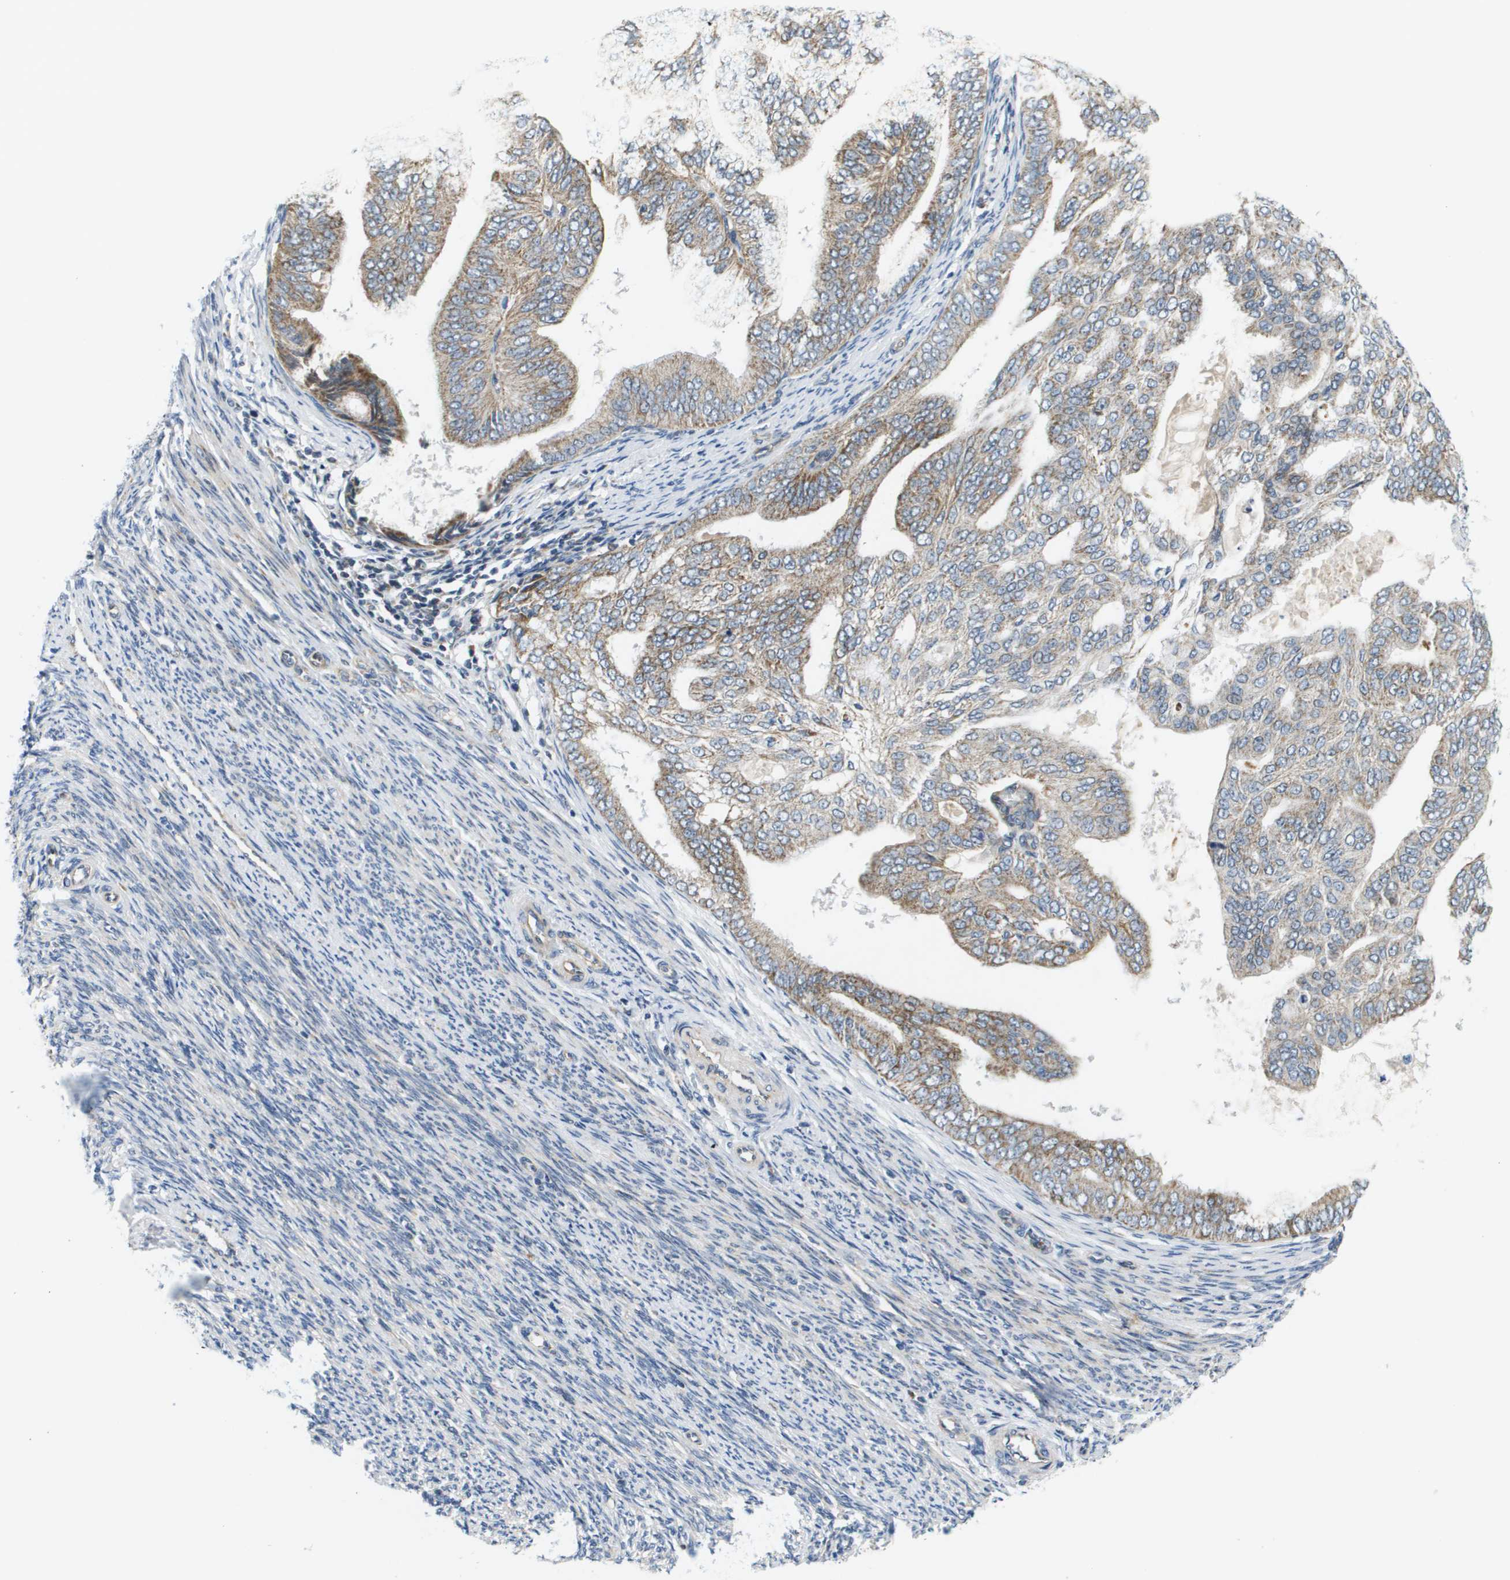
{"staining": {"intensity": "weak", "quantity": "25%-75%", "location": "cytoplasmic/membranous"}, "tissue": "endometrial cancer", "cell_type": "Tumor cells", "image_type": "cancer", "snomed": [{"axis": "morphology", "description": "Adenocarcinoma, NOS"}, {"axis": "topography", "description": "Endometrium"}], "caption": "The immunohistochemical stain highlights weak cytoplasmic/membranous expression in tumor cells of endometrial cancer (adenocarcinoma) tissue.", "gene": "KRT23", "patient": {"sex": "female", "age": 58}}